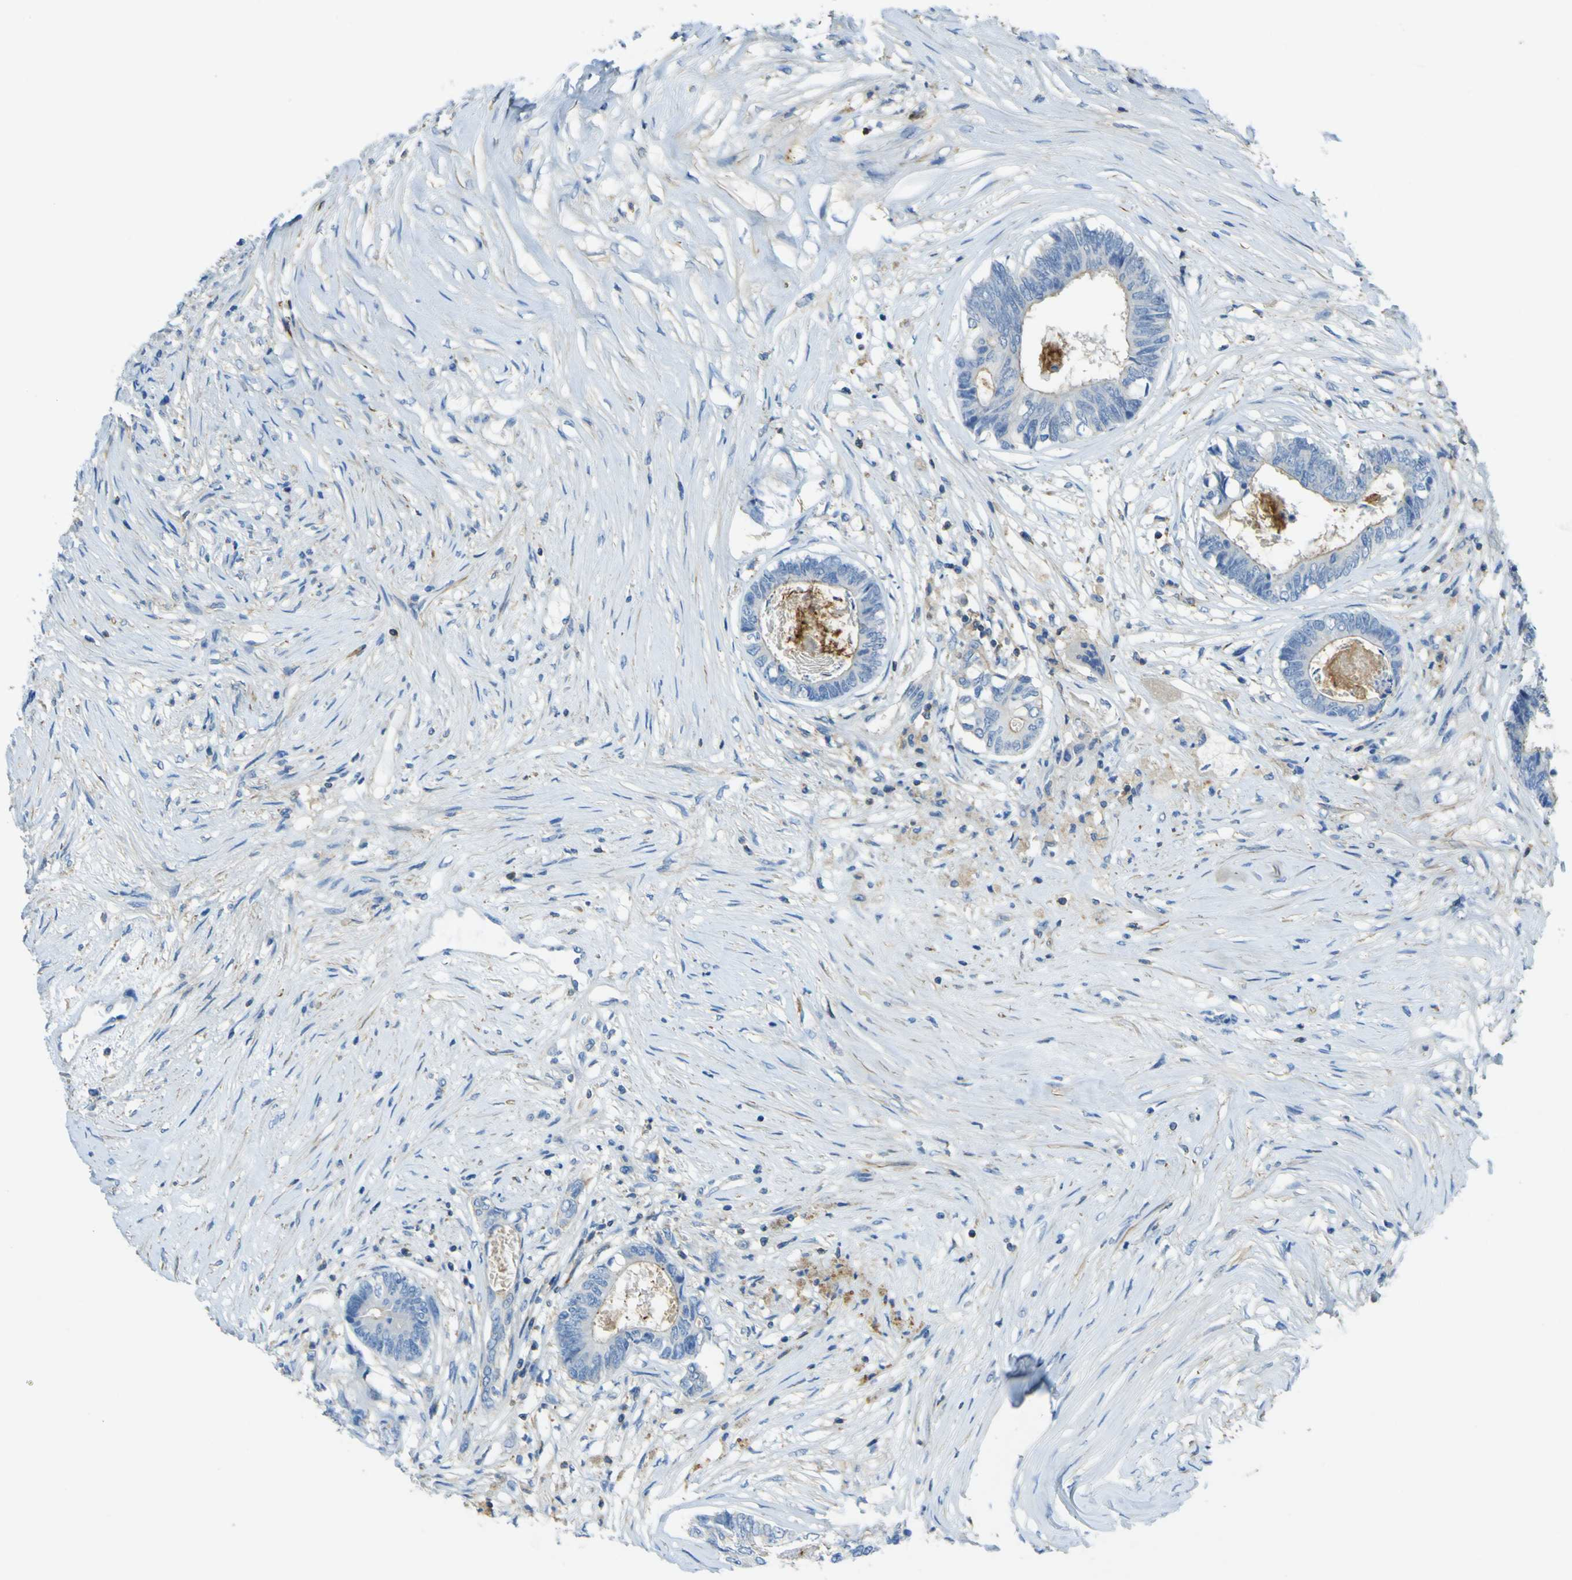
{"staining": {"intensity": "weak", "quantity": ">75%", "location": "cytoplasmic/membranous"}, "tissue": "colorectal cancer", "cell_type": "Tumor cells", "image_type": "cancer", "snomed": [{"axis": "morphology", "description": "Adenocarcinoma, NOS"}, {"axis": "topography", "description": "Rectum"}], "caption": "A histopathology image of colorectal adenocarcinoma stained for a protein displays weak cytoplasmic/membranous brown staining in tumor cells. The staining was performed using DAB (3,3'-diaminobenzidine) to visualize the protein expression in brown, while the nuclei were stained in blue with hematoxylin (Magnification: 20x).", "gene": "OGN", "patient": {"sex": "male", "age": 63}}